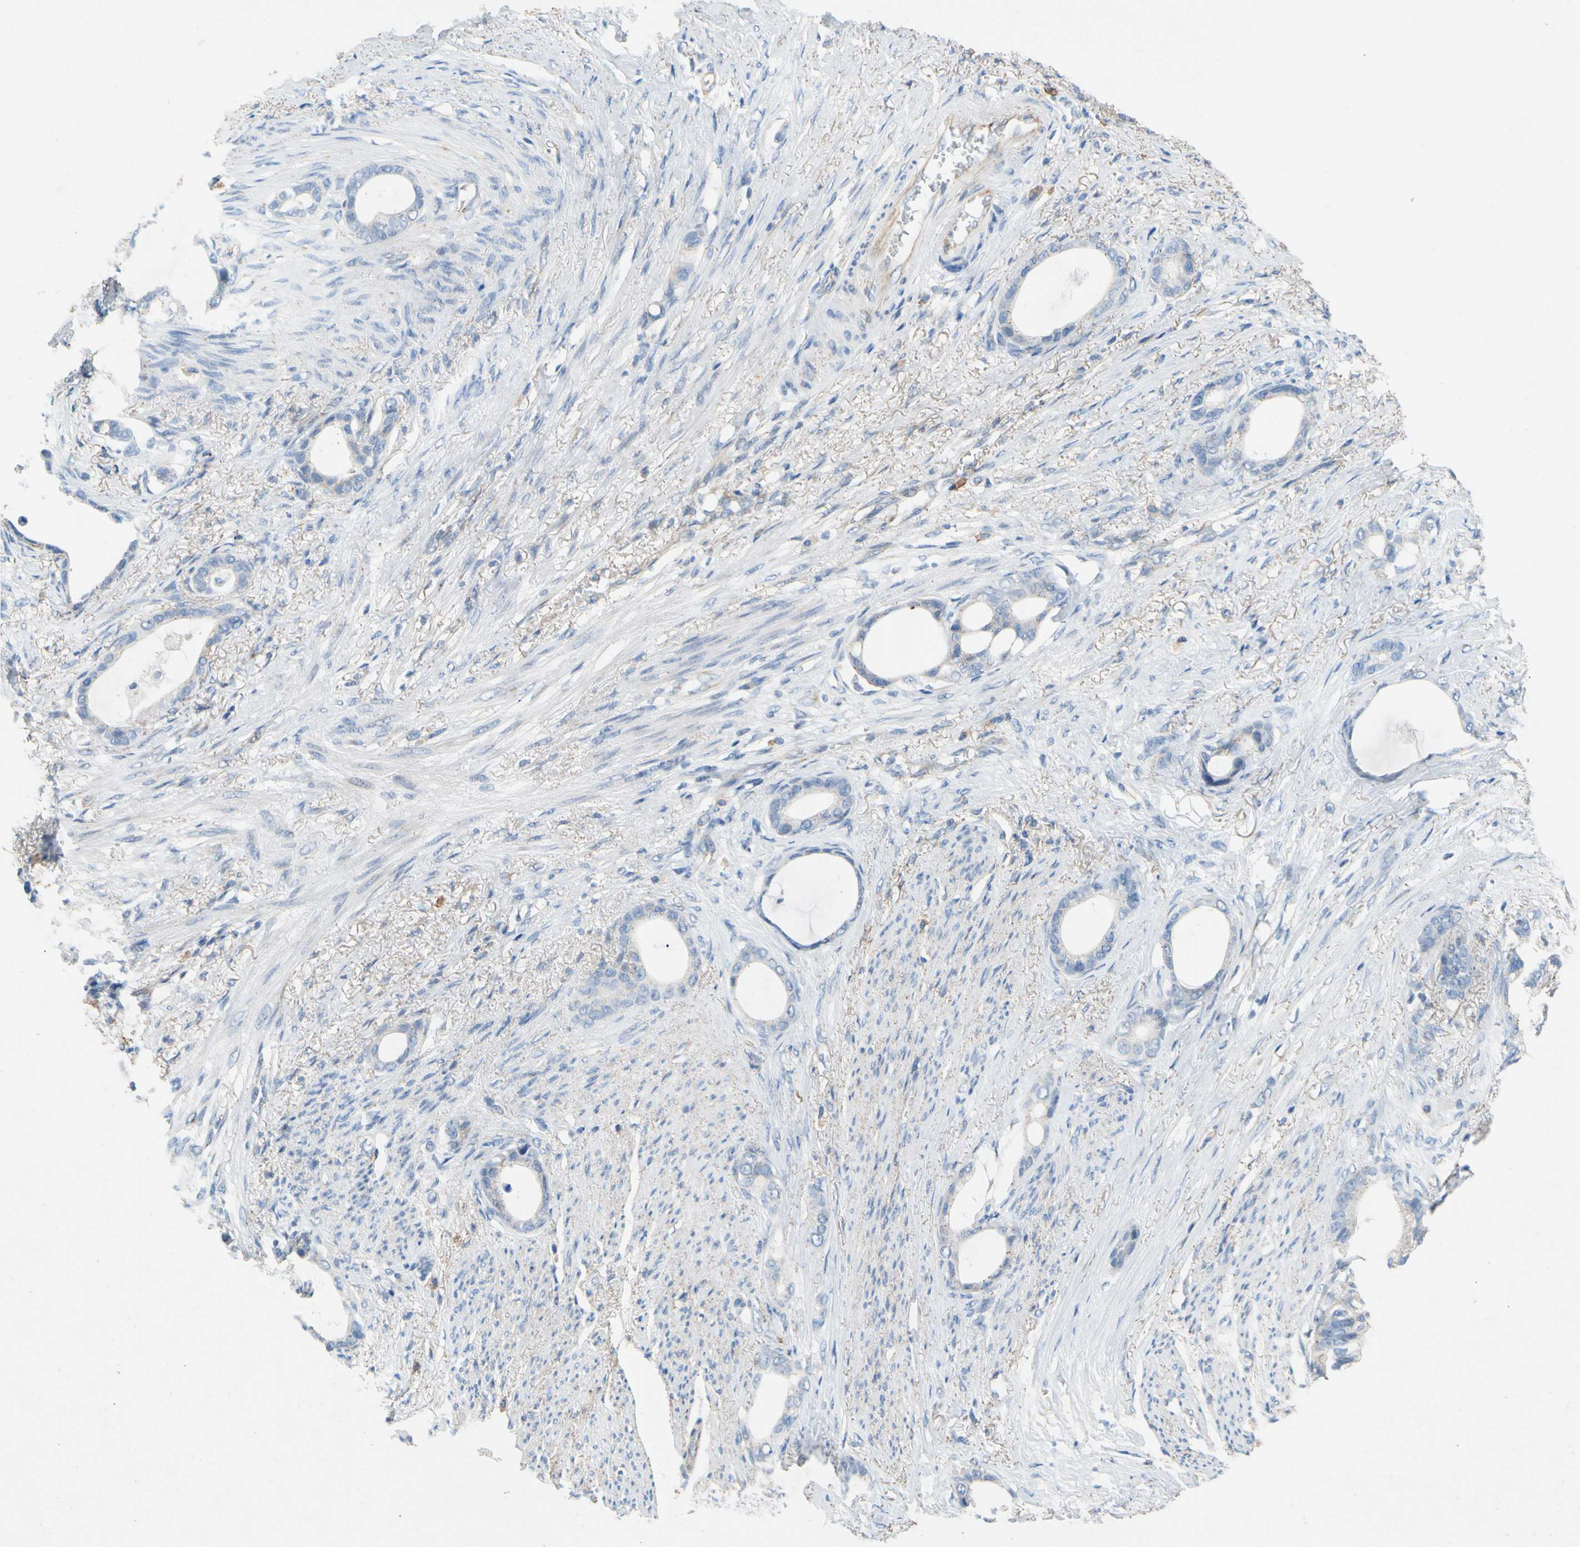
{"staining": {"intensity": "negative", "quantity": "none", "location": "none"}, "tissue": "stomach cancer", "cell_type": "Tumor cells", "image_type": "cancer", "snomed": [{"axis": "morphology", "description": "Adenocarcinoma, NOS"}, {"axis": "topography", "description": "Stomach"}], "caption": "IHC of human stomach adenocarcinoma reveals no expression in tumor cells.", "gene": "GASK1B", "patient": {"sex": "female", "age": 75}}